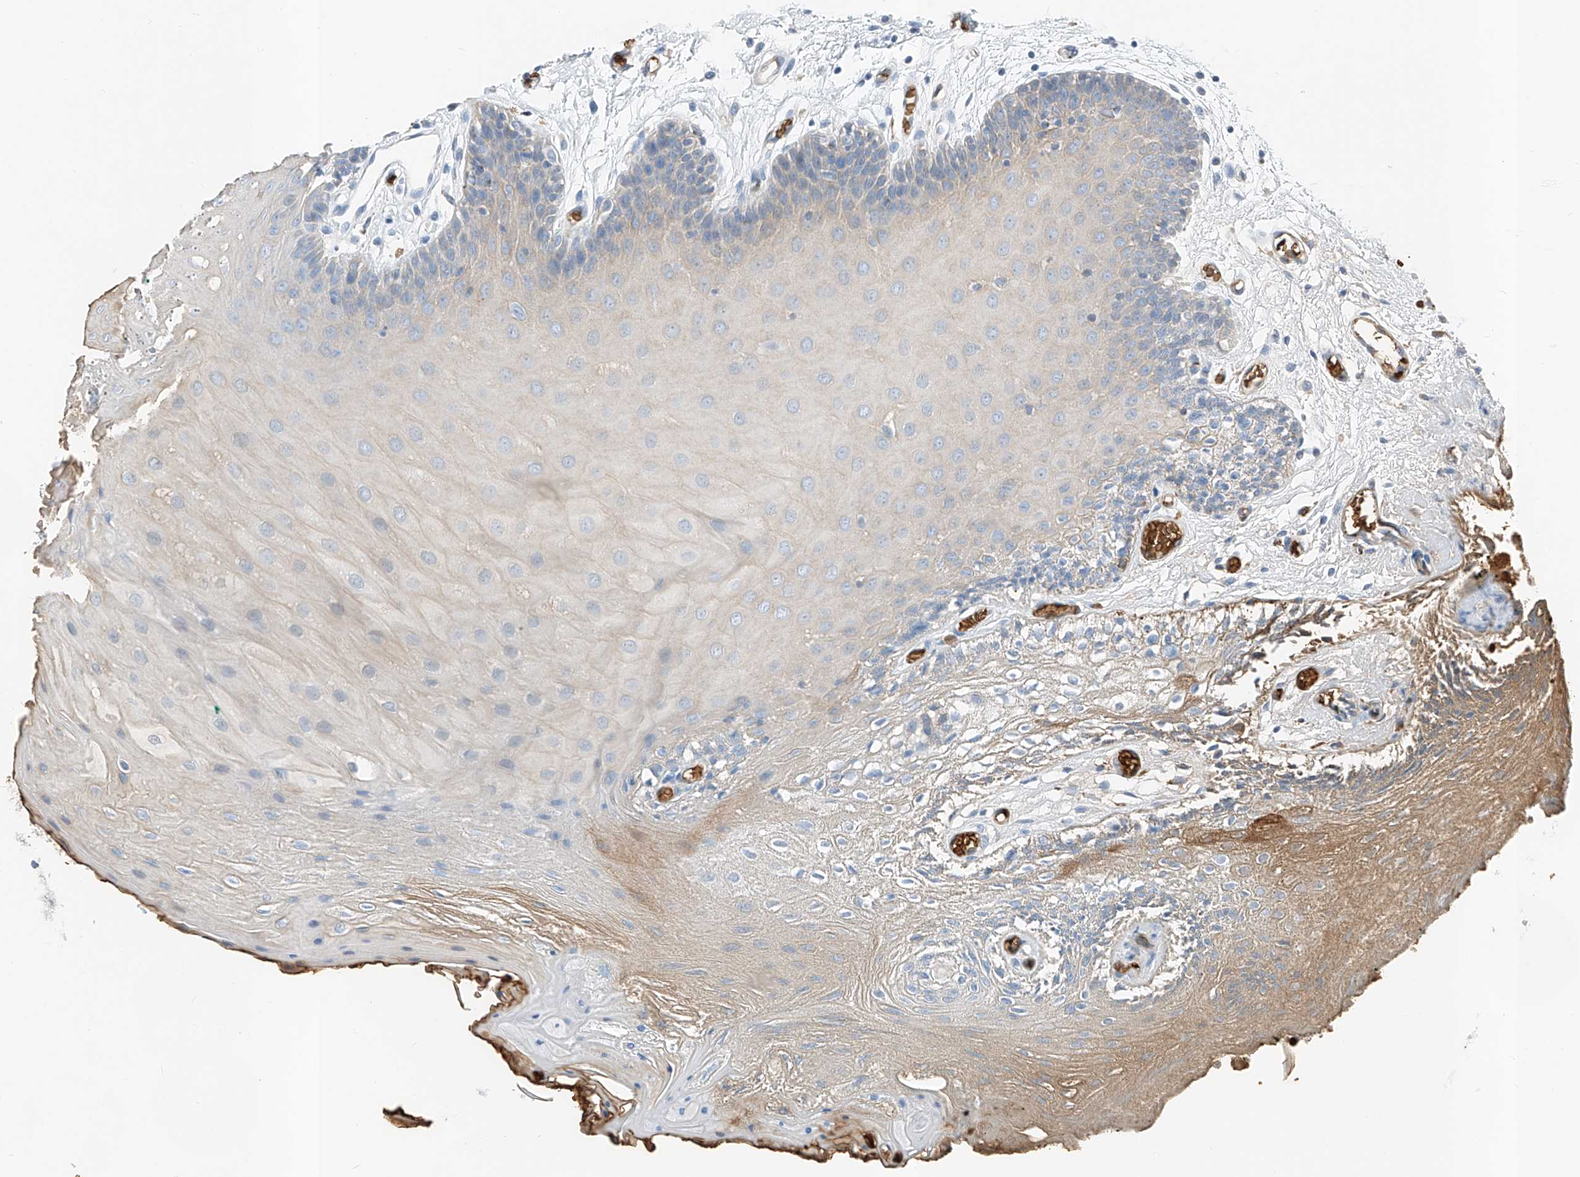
{"staining": {"intensity": "weak", "quantity": "<25%", "location": "cytoplasmic/membranous"}, "tissue": "oral mucosa", "cell_type": "Squamous epithelial cells", "image_type": "normal", "snomed": [{"axis": "morphology", "description": "Normal tissue, NOS"}, {"axis": "morphology", "description": "Squamous cell carcinoma, NOS"}, {"axis": "topography", "description": "Skeletal muscle"}, {"axis": "topography", "description": "Oral tissue"}, {"axis": "topography", "description": "Salivary gland"}, {"axis": "topography", "description": "Head-Neck"}], "caption": "IHC of benign human oral mucosa exhibits no expression in squamous epithelial cells.", "gene": "PRSS23", "patient": {"sex": "male", "age": 54}}